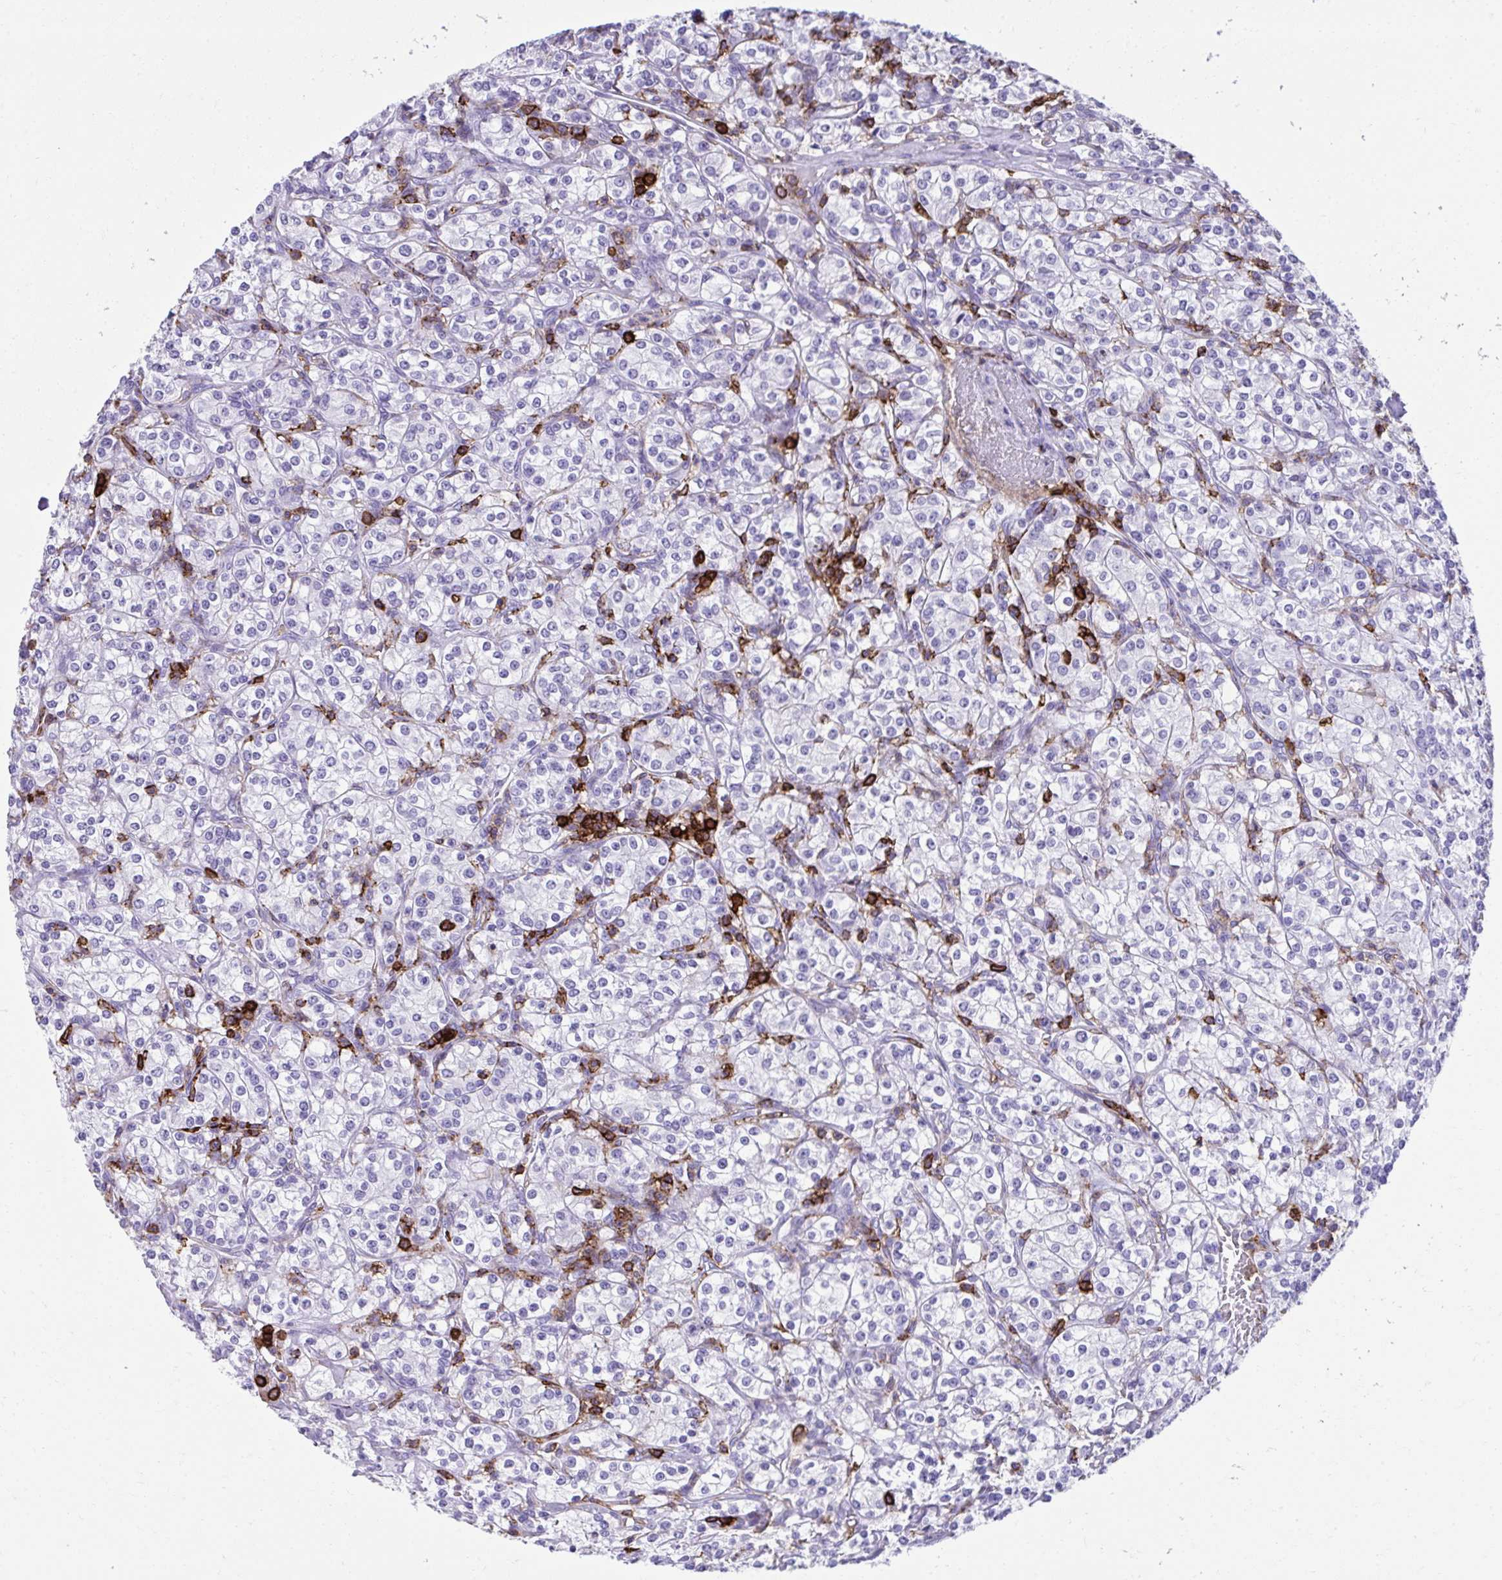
{"staining": {"intensity": "negative", "quantity": "none", "location": "none"}, "tissue": "renal cancer", "cell_type": "Tumor cells", "image_type": "cancer", "snomed": [{"axis": "morphology", "description": "Adenocarcinoma, NOS"}, {"axis": "topography", "description": "Kidney"}], "caption": "An IHC photomicrograph of renal cancer (adenocarcinoma) is shown. There is no staining in tumor cells of renal cancer (adenocarcinoma).", "gene": "SPN", "patient": {"sex": "male", "age": 77}}